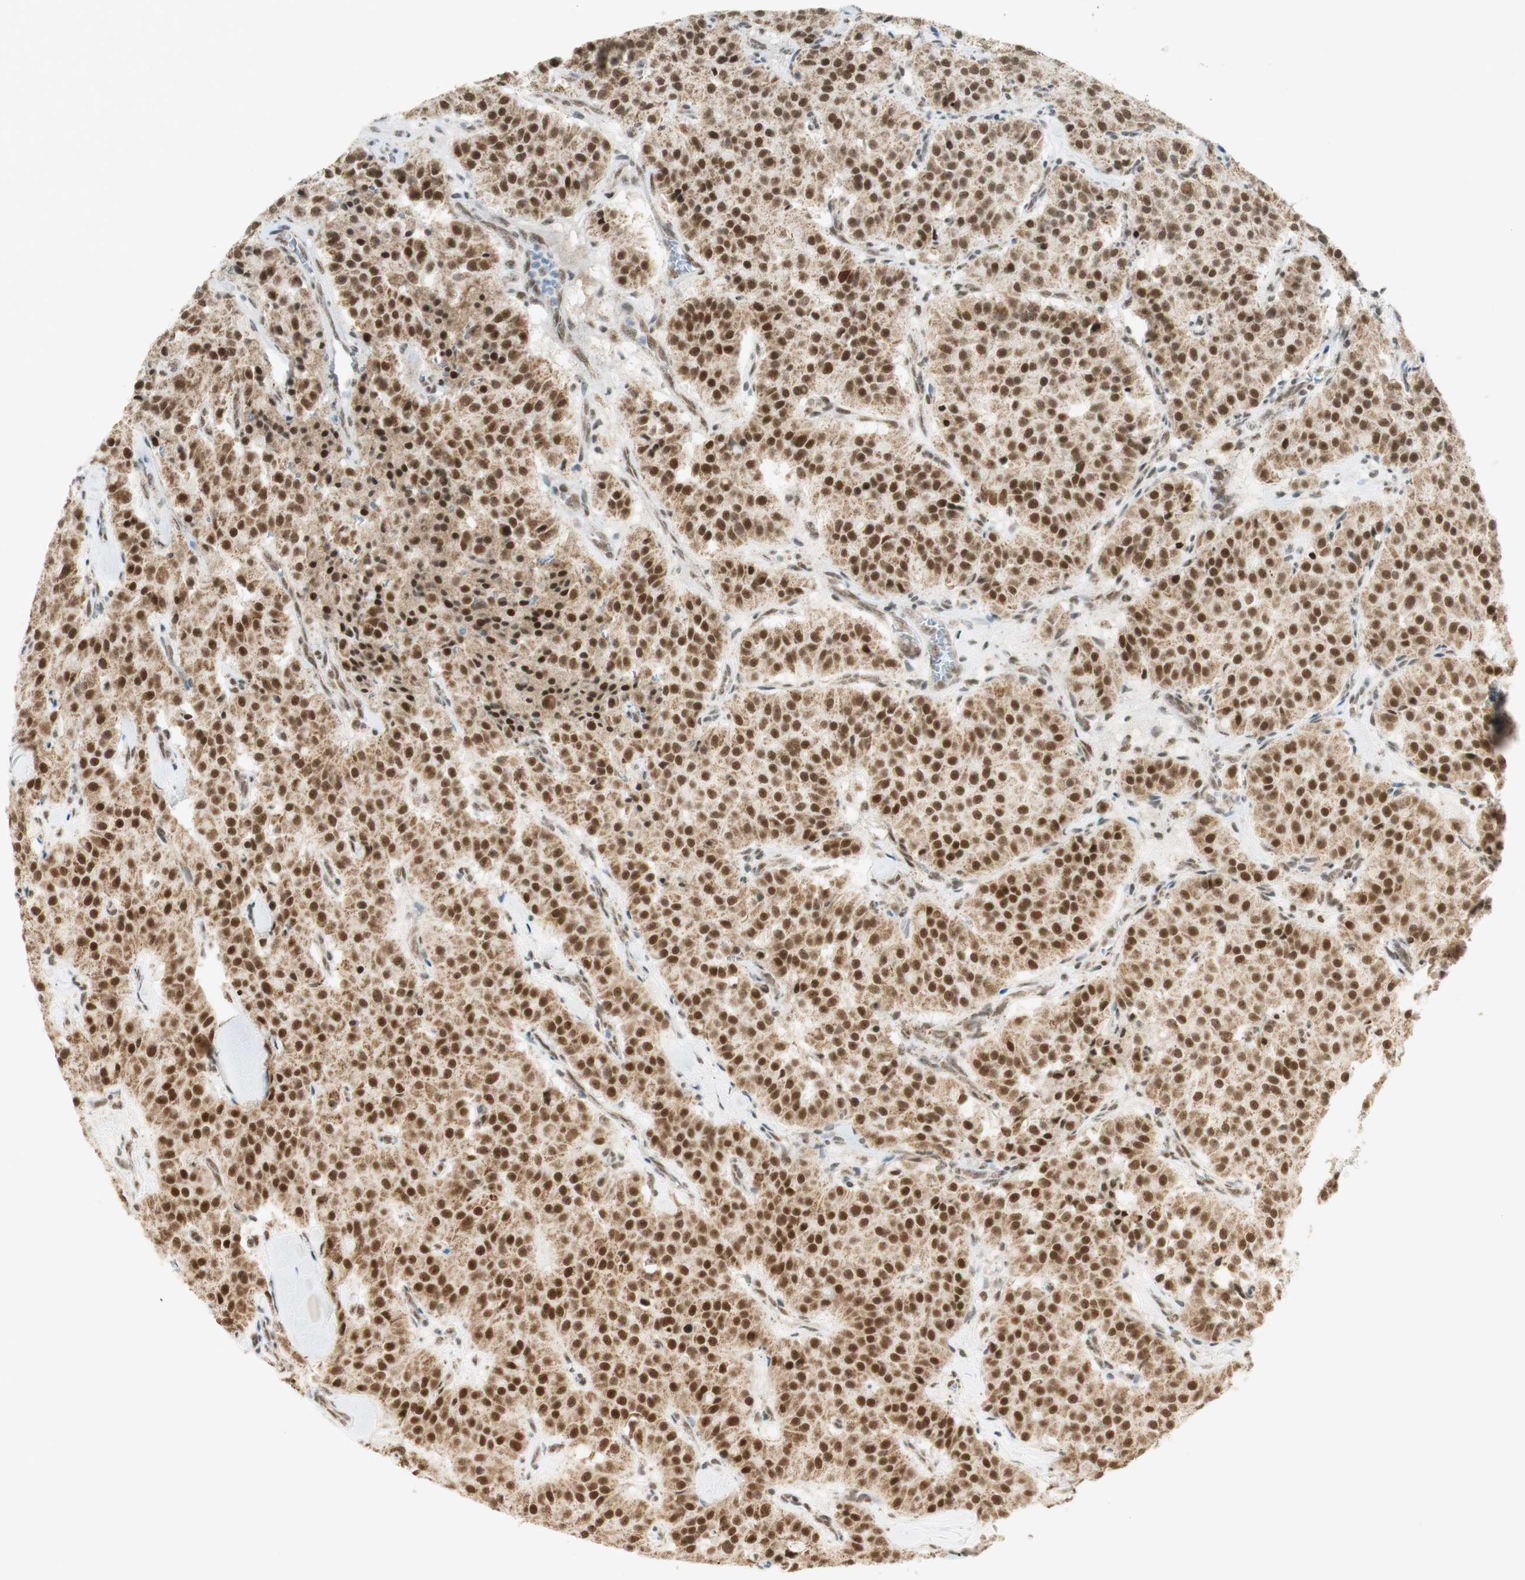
{"staining": {"intensity": "strong", "quantity": ">75%", "location": "cytoplasmic/membranous,nuclear"}, "tissue": "carcinoid", "cell_type": "Tumor cells", "image_type": "cancer", "snomed": [{"axis": "morphology", "description": "Carcinoid, malignant, NOS"}, {"axis": "topography", "description": "Lung"}], "caption": "Brown immunohistochemical staining in human carcinoid shows strong cytoplasmic/membranous and nuclear positivity in about >75% of tumor cells. (IHC, brightfield microscopy, high magnification).", "gene": "ZNF782", "patient": {"sex": "male", "age": 30}}